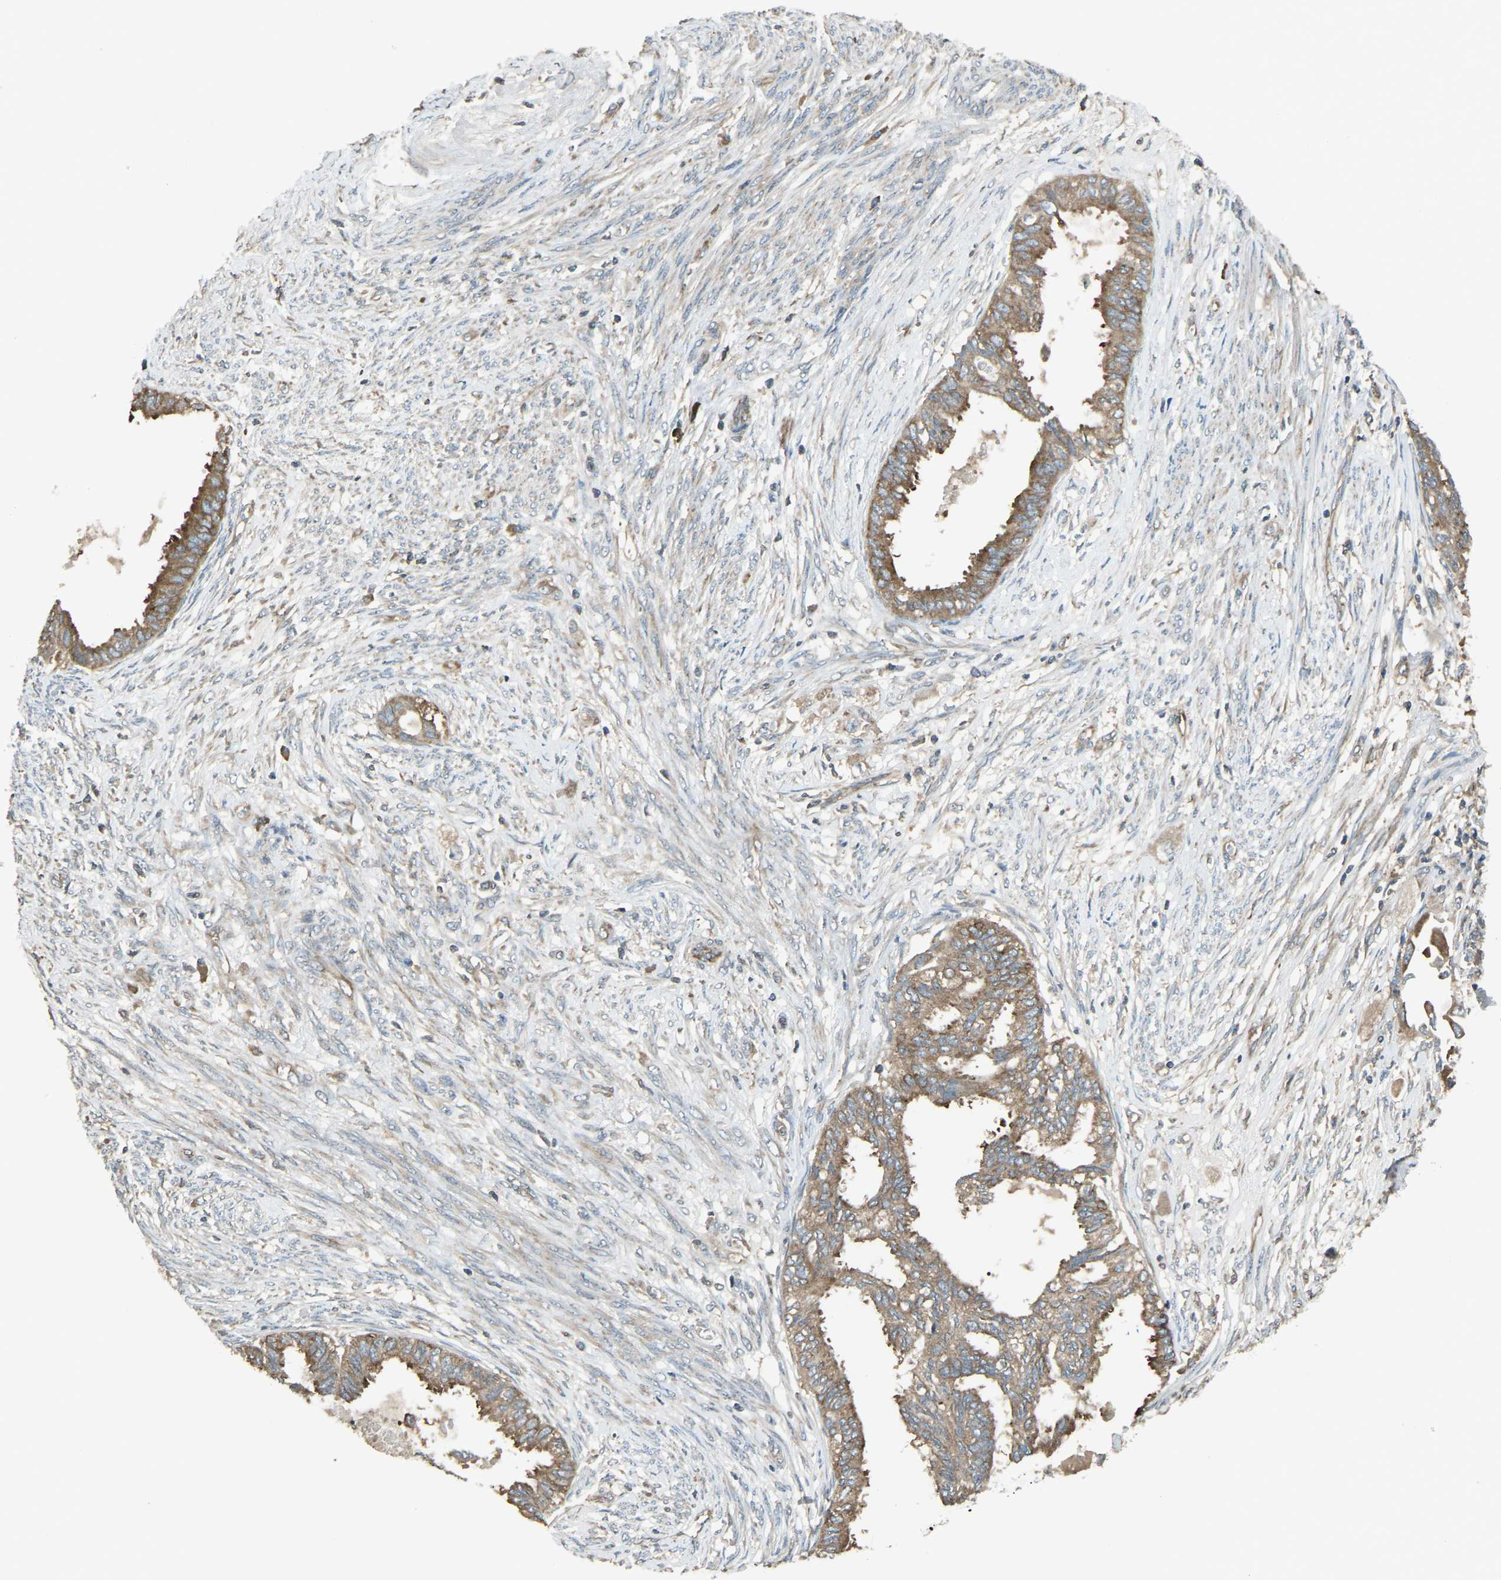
{"staining": {"intensity": "moderate", "quantity": ">75%", "location": "cytoplasmic/membranous"}, "tissue": "cervical cancer", "cell_type": "Tumor cells", "image_type": "cancer", "snomed": [{"axis": "morphology", "description": "Normal tissue, NOS"}, {"axis": "morphology", "description": "Adenocarcinoma, NOS"}, {"axis": "topography", "description": "Cervix"}, {"axis": "topography", "description": "Endometrium"}], "caption": "Adenocarcinoma (cervical) stained with DAB (3,3'-diaminobenzidine) immunohistochemistry exhibits medium levels of moderate cytoplasmic/membranous staining in approximately >75% of tumor cells.", "gene": "AIMP1", "patient": {"sex": "female", "age": 86}}